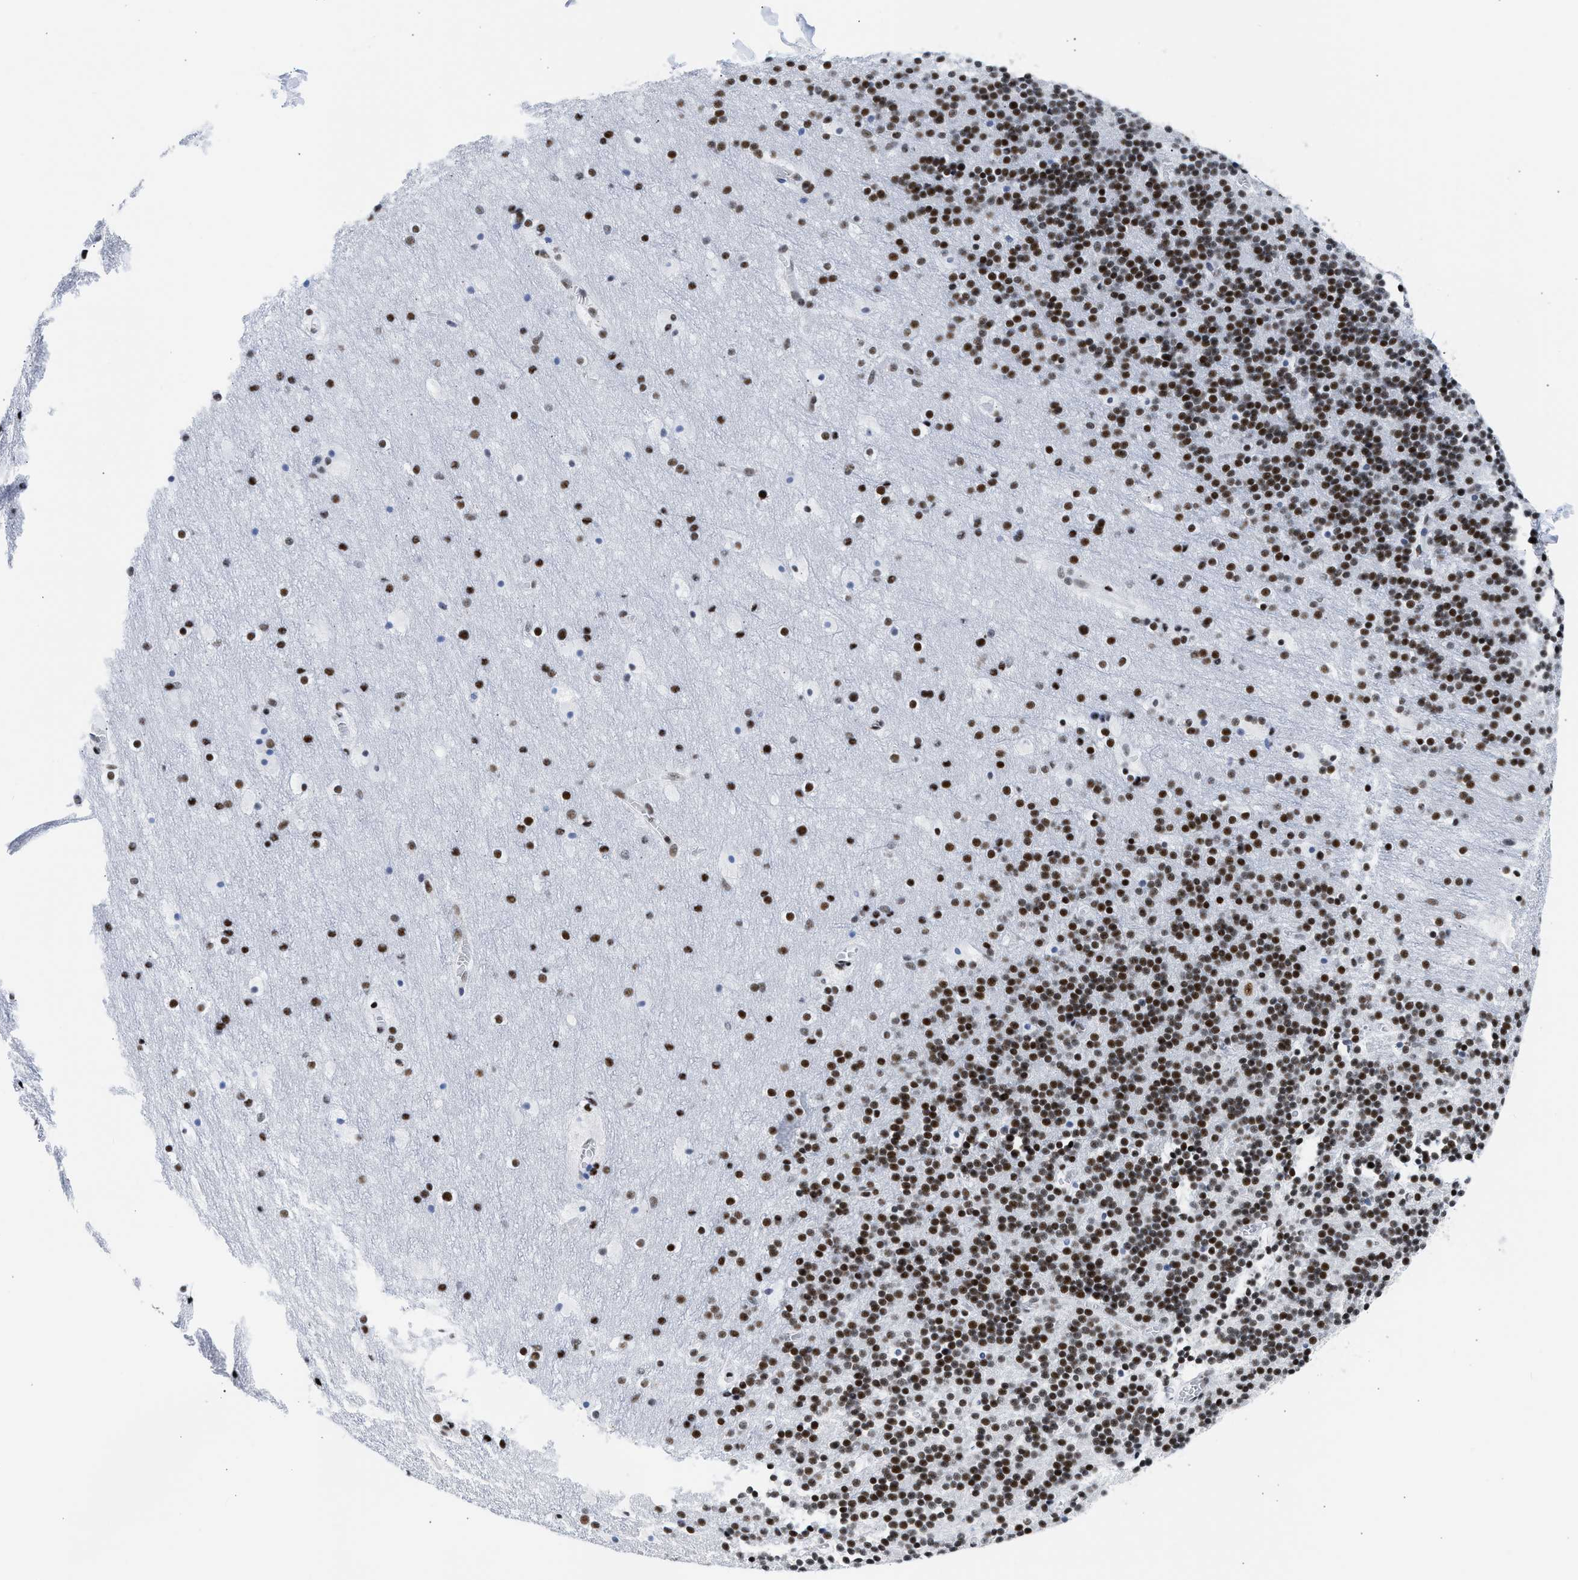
{"staining": {"intensity": "strong", "quantity": ">75%", "location": "nuclear"}, "tissue": "cerebellum", "cell_type": "Cells in granular layer", "image_type": "normal", "snomed": [{"axis": "morphology", "description": "Normal tissue, NOS"}, {"axis": "topography", "description": "Cerebellum"}], "caption": "Immunohistochemistry staining of unremarkable cerebellum, which demonstrates high levels of strong nuclear positivity in about >75% of cells in granular layer indicating strong nuclear protein staining. The staining was performed using DAB (brown) for protein detection and nuclei were counterstained in hematoxylin (blue).", "gene": "RBM8A", "patient": {"sex": "male", "age": 45}}